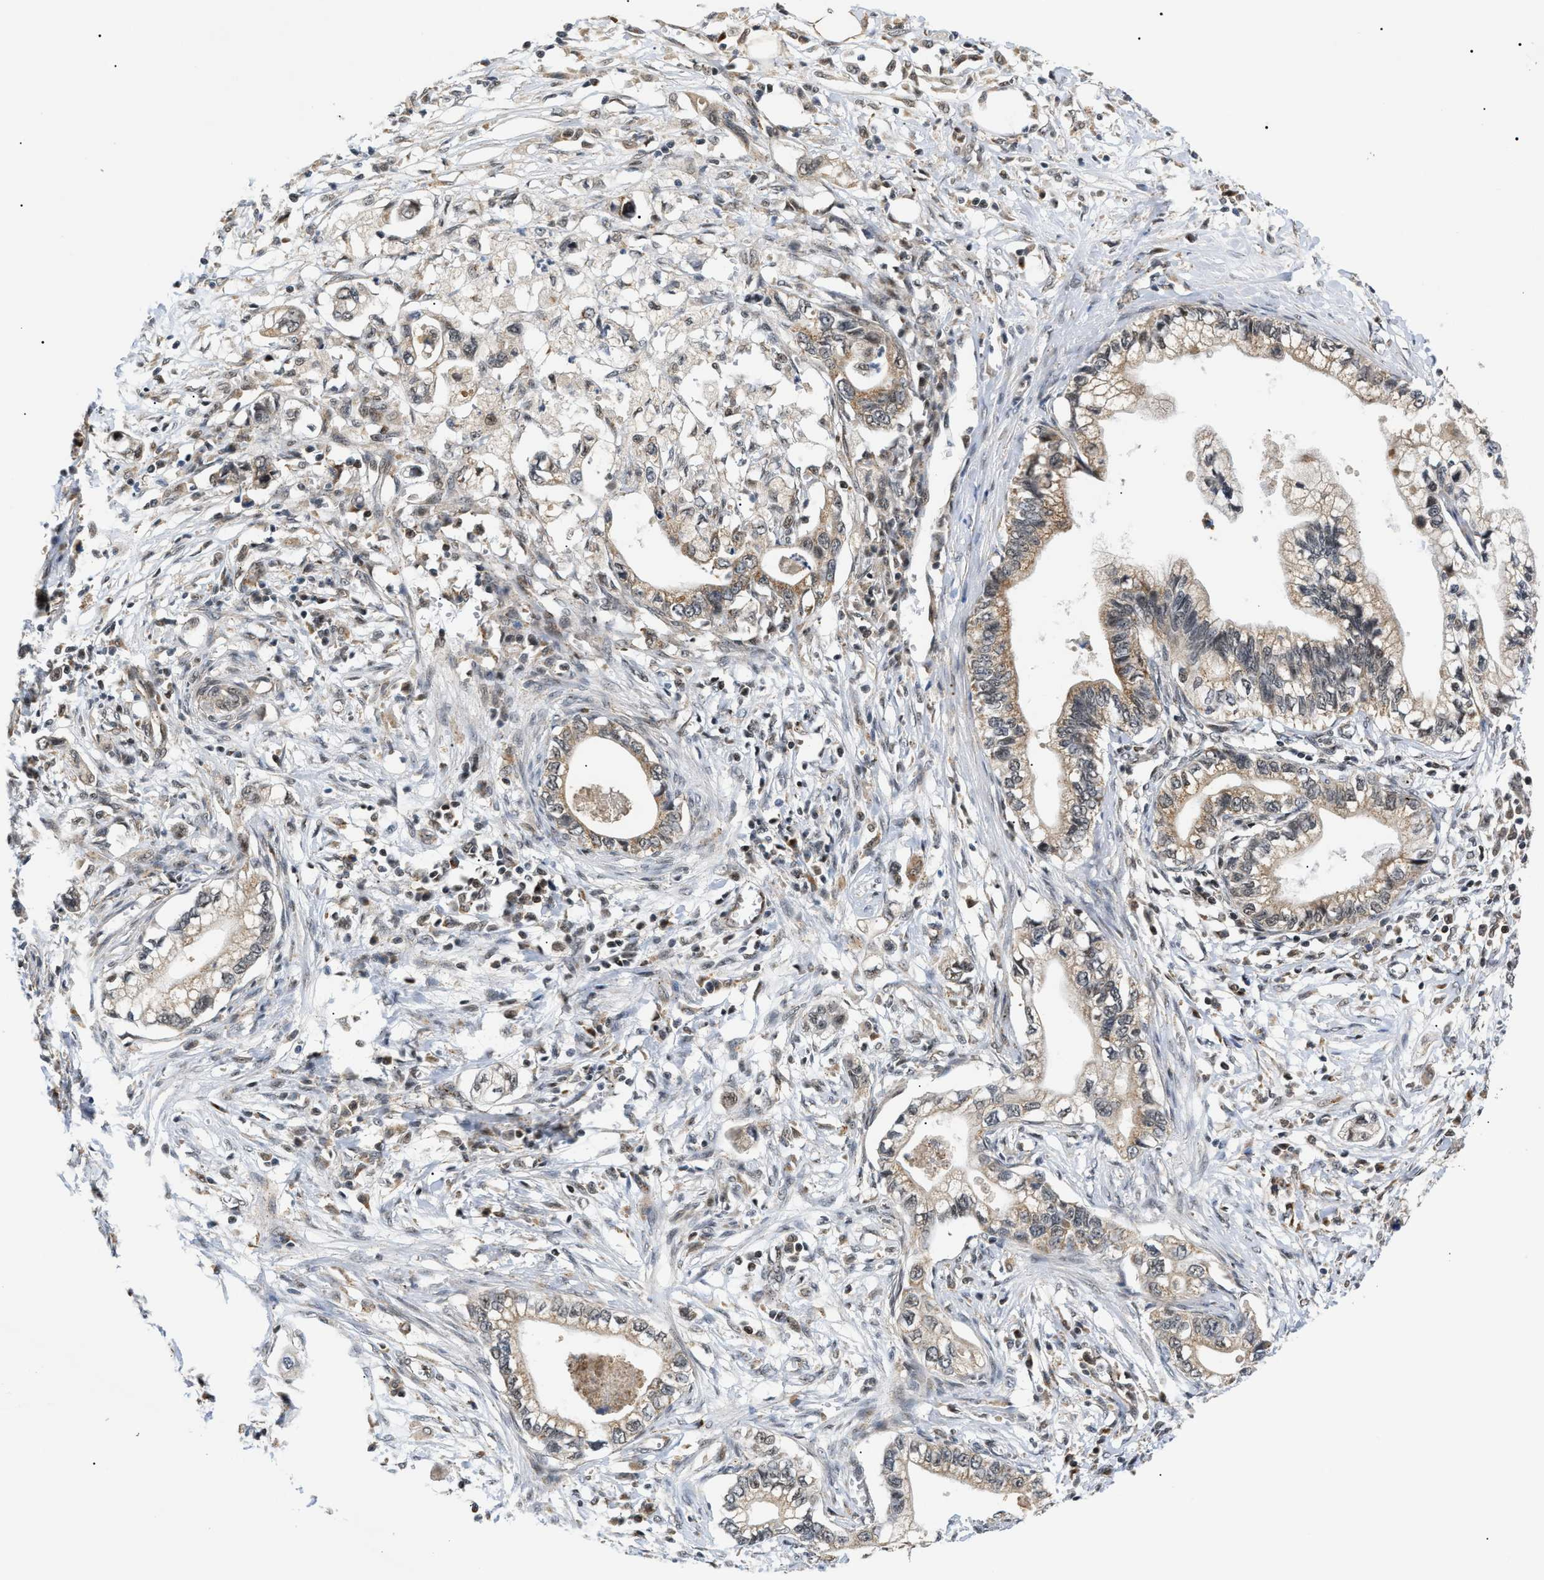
{"staining": {"intensity": "weak", "quantity": ">75%", "location": "cytoplasmic/membranous"}, "tissue": "pancreatic cancer", "cell_type": "Tumor cells", "image_type": "cancer", "snomed": [{"axis": "morphology", "description": "Adenocarcinoma, NOS"}, {"axis": "topography", "description": "Pancreas"}], "caption": "This image exhibits IHC staining of human pancreatic adenocarcinoma, with low weak cytoplasmic/membranous positivity in about >75% of tumor cells.", "gene": "ZBTB11", "patient": {"sex": "male", "age": 56}}